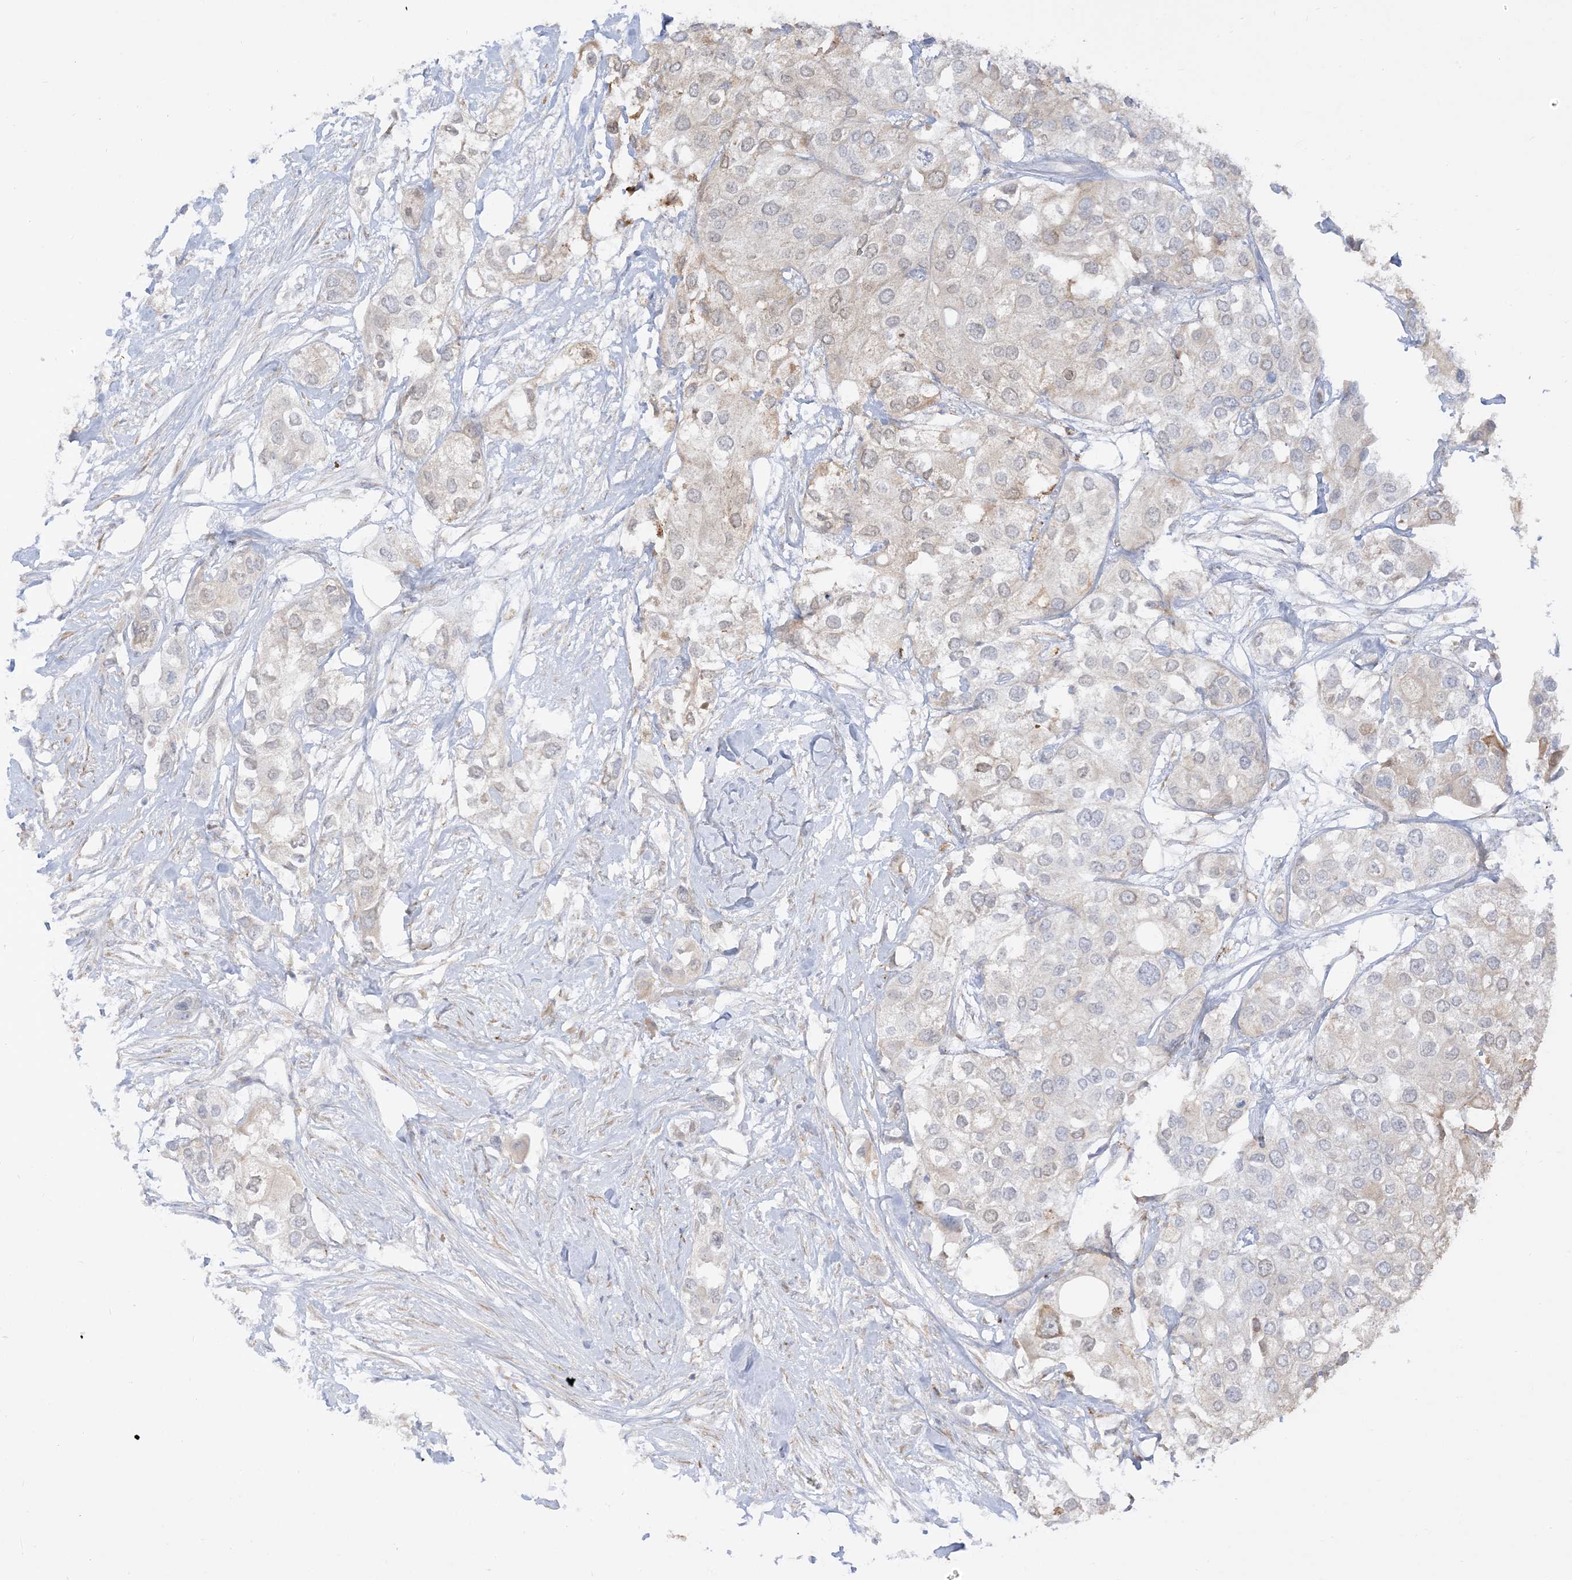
{"staining": {"intensity": "negative", "quantity": "none", "location": "none"}, "tissue": "urothelial cancer", "cell_type": "Tumor cells", "image_type": "cancer", "snomed": [{"axis": "morphology", "description": "Urothelial carcinoma, High grade"}, {"axis": "topography", "description": "Urinary bladder"}], "caption": "IHC histopathology image of urothelial cancer stained for a protein (brown), which shows no staining in tumor cells.", "gene": "LOXL3", "patient": {"sex": "male", "age": 64}}